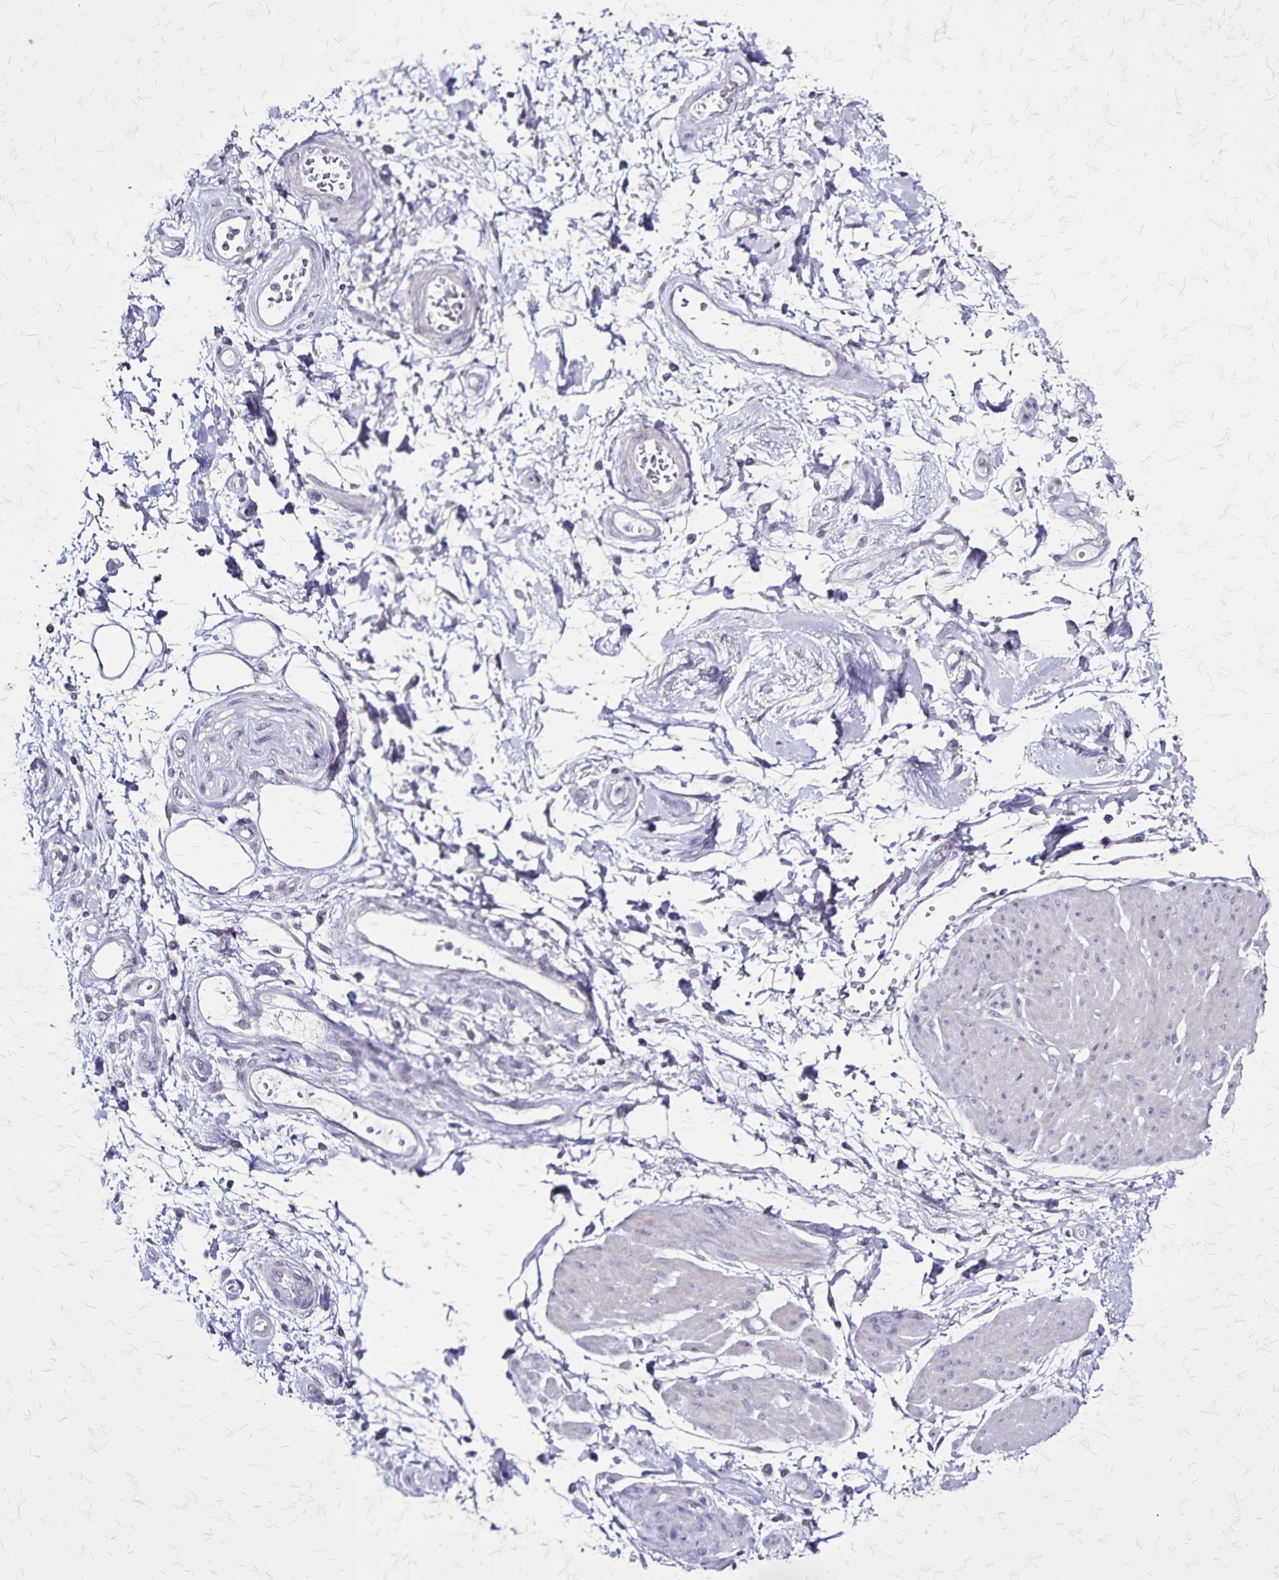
{"staining": {"intensity": "negative", "quantity": "none", "location": "none"}, "tissue": "adipose tissue", "cell_type": "Adipocytes", "image_type": "normal", "snomed": [{"axis": "morphology", "description": "Normal tissue, NOS"}, {"axis": "topography", "description": "Urinary bladder"}, {"axis": "topography", "description": "Peripheral nerve tissue"}], "caption": "This histopathology image is of benign adipose tissue stained with immunohistochemistry to label a protein in brown with the nuclei are counter-stained blue. There is no positivity in adipocytes.", "gene": "PLXNA4", "patient": {"sex": "female", "age": 60}}